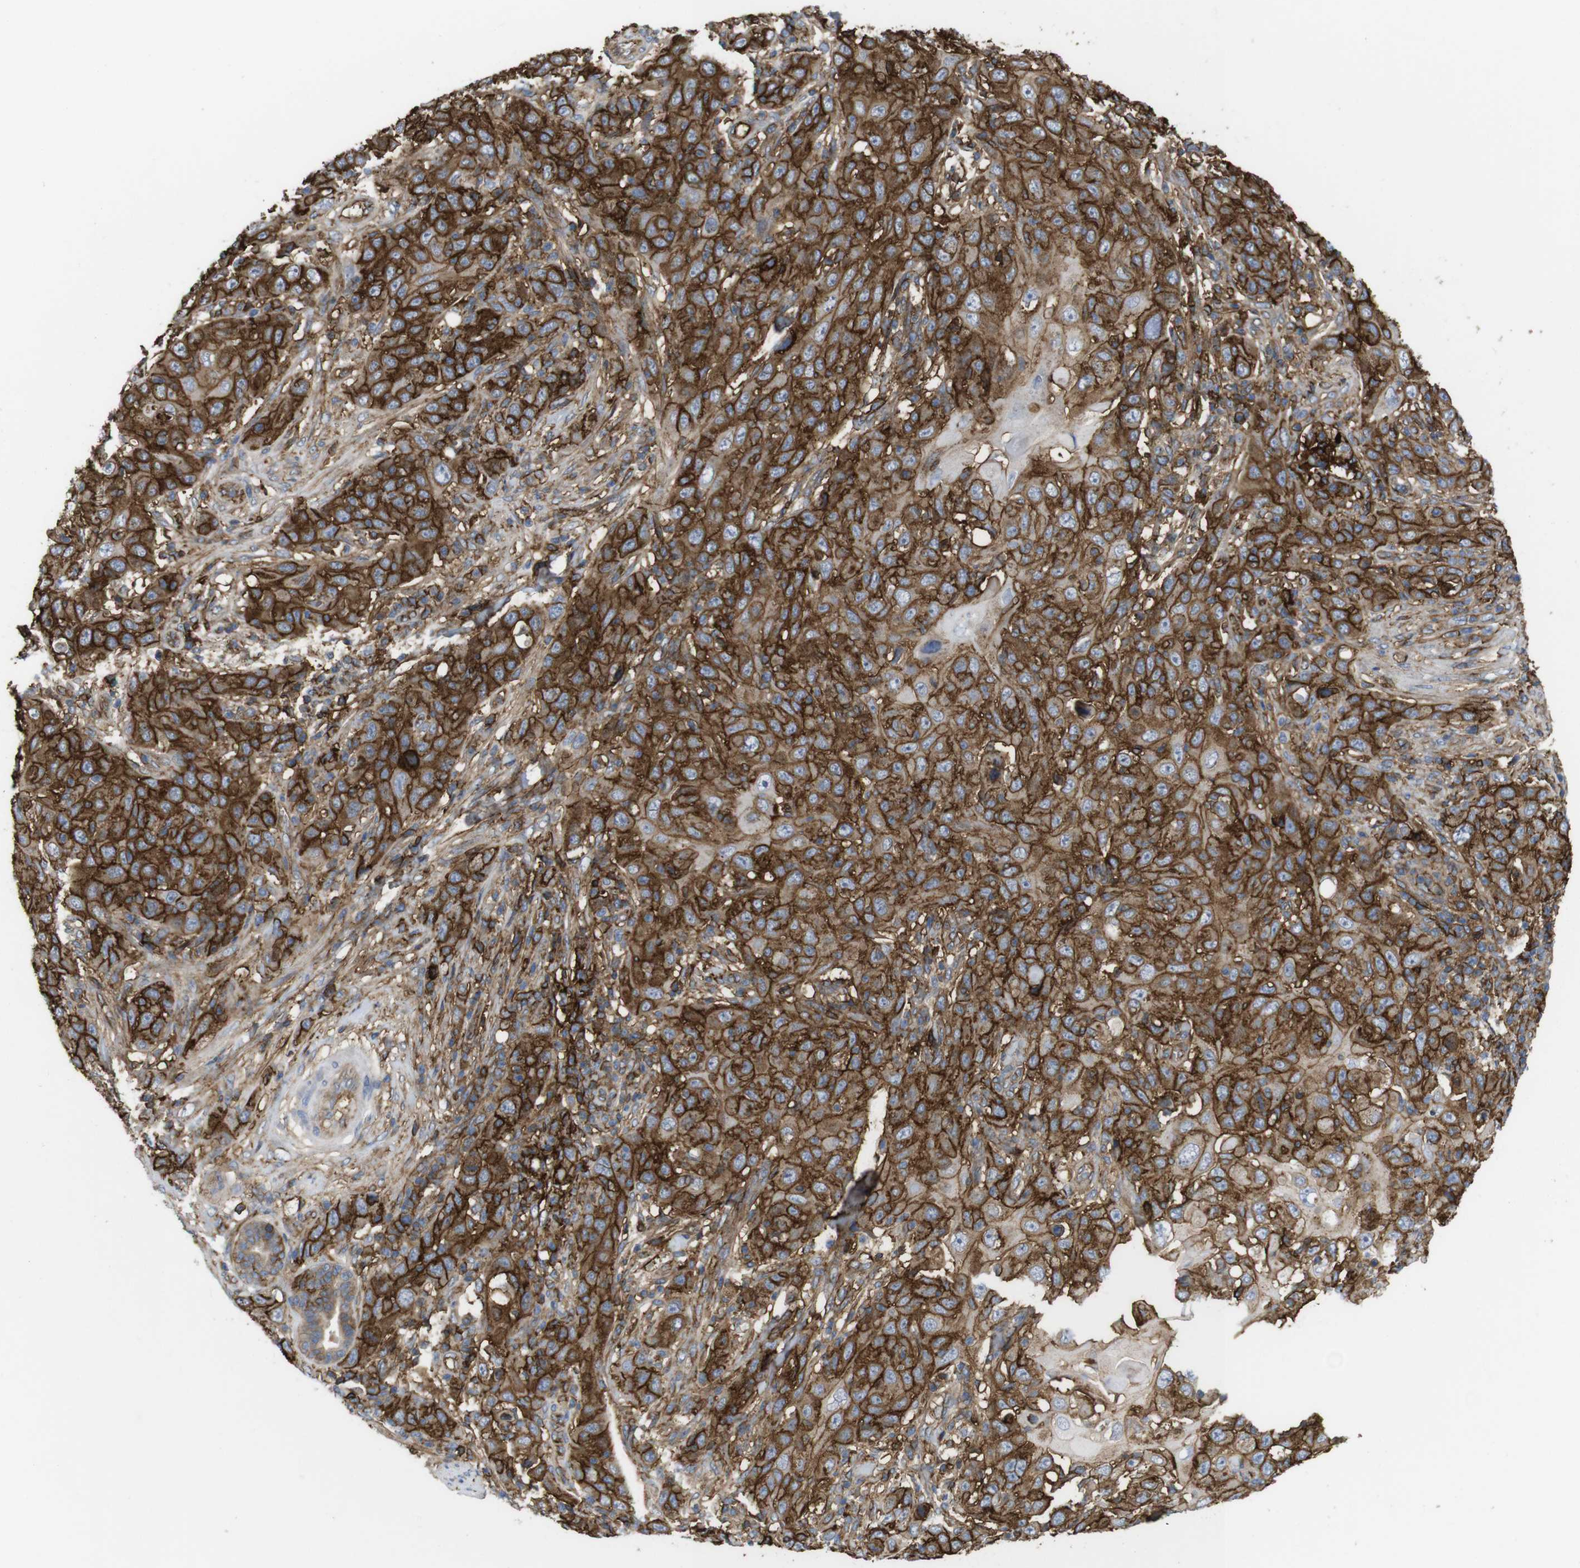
{"staining": {"intensity": "strong", "quantity": ">75%", "location": "cytoplasmic/membranous"}, "tissue": "skin cancer", "cell_type": "Tumor cells", "image_type": "cancer", "snomed": [{"axis": "morphology", "description": "Squamous cell carcinoma, NOS"}, {"axis": "topography", "description": "Skin"}], "caption": "Skin cancer stained for a protein demonstrates strong cytoplasmic/membranous positivity in tumor cells.", "gene": "CCR6", "patient": {"sex": "female", "age": 88}}